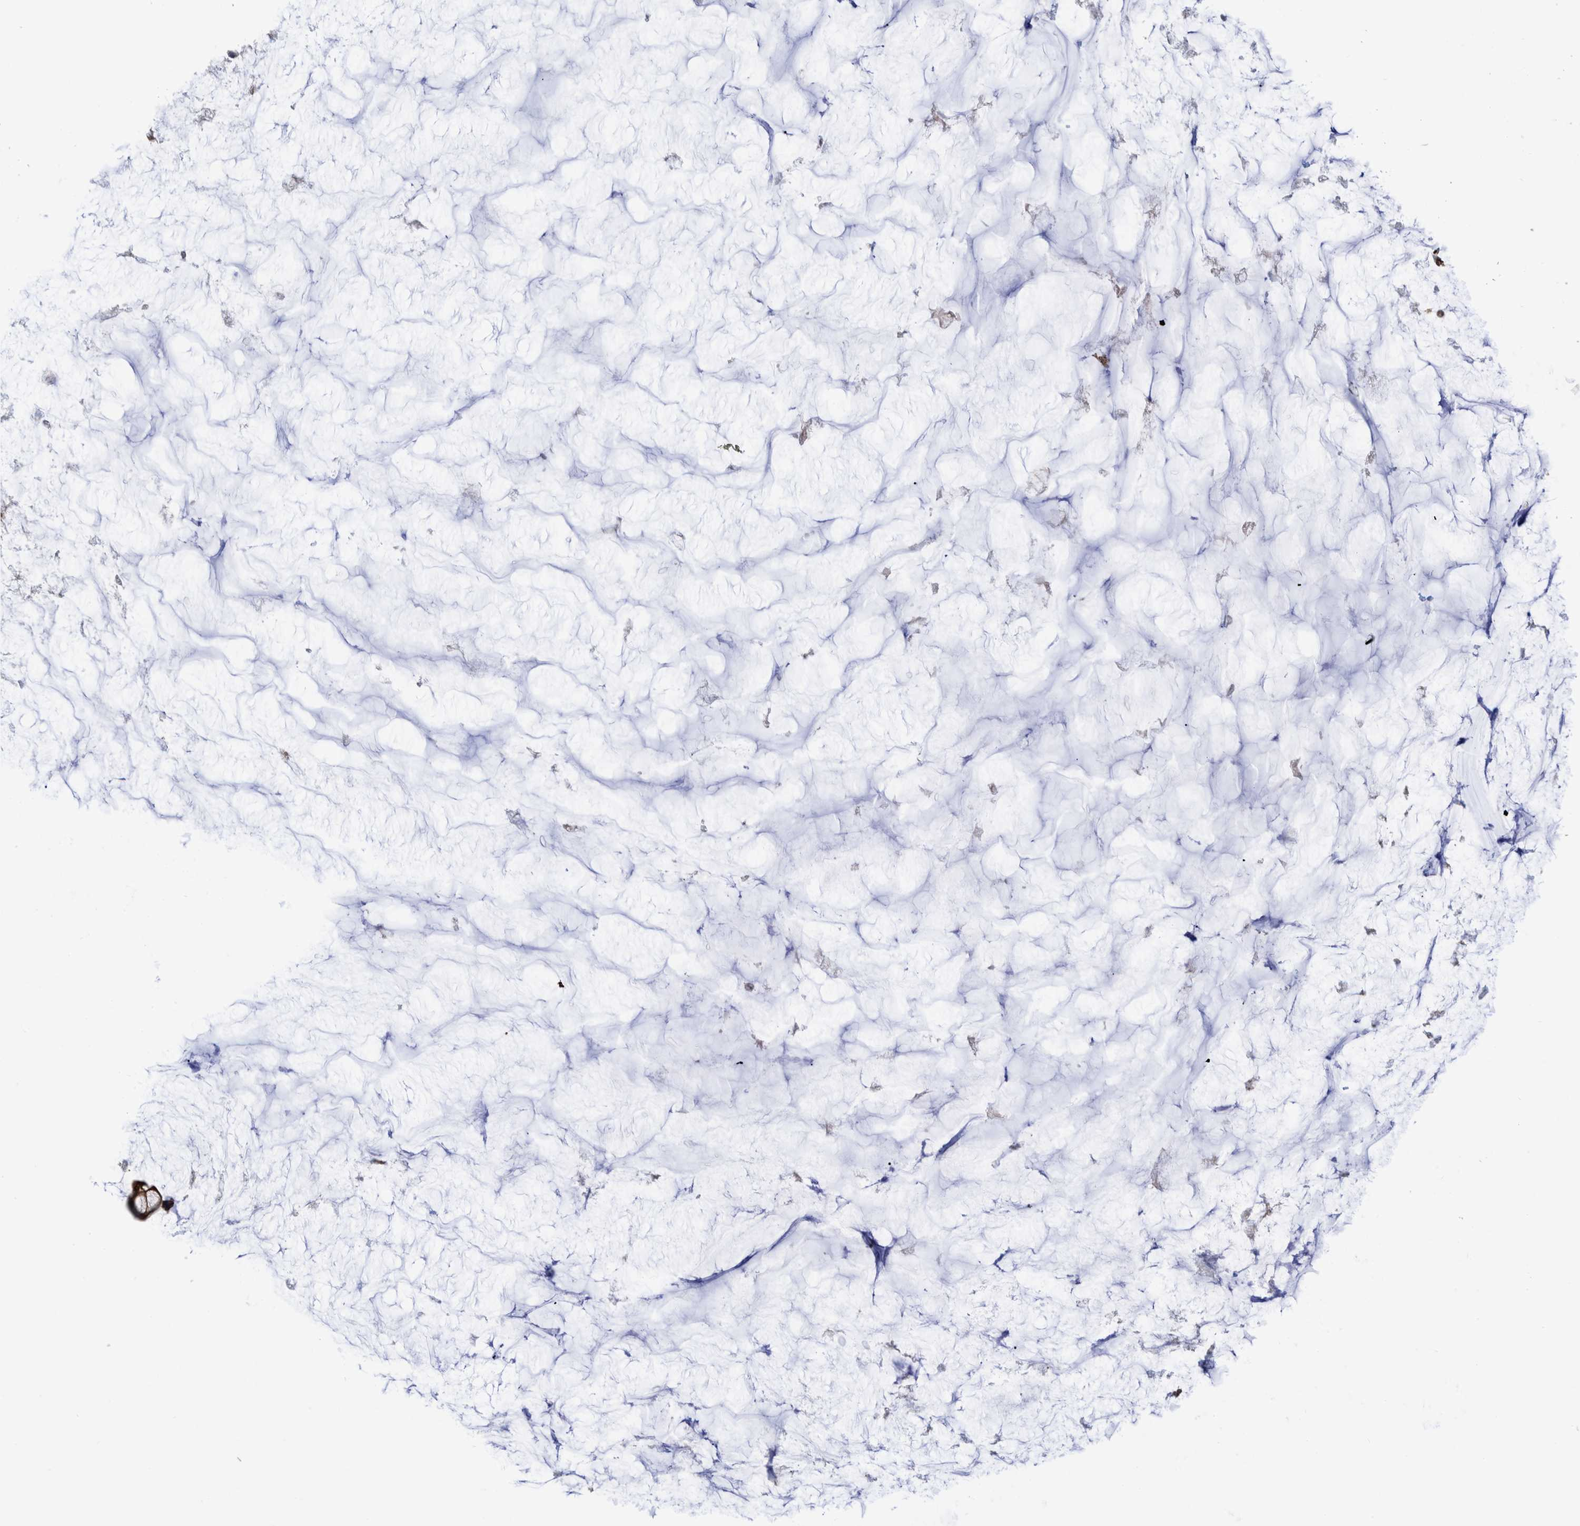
{"staining": {"intensity": "negative", "quantity": "none", "location": "none"}, "tissue": "ovarian cancer", "cell_type": "Tumor cells", "image_type": "cancer", "snomed": [{"axis": "morphology", "description": "Cystadenocarcinoma, mucinous, NOS"}, {"axis": "topography", "description": "Ovary"}], "caption": "The immunohistochemistry histopathology image has no significant expression in tumor cells of mucinous cystadenocarcinoma (ovarian) tissue. The staining was performed using DAB to visualize the protein expression in brown, while the nuclei were stained in blue with hematoxylin (Magnification: 20x).", "gene": "SLC45A4", "patient": {"sex": "female", "age": 39}}